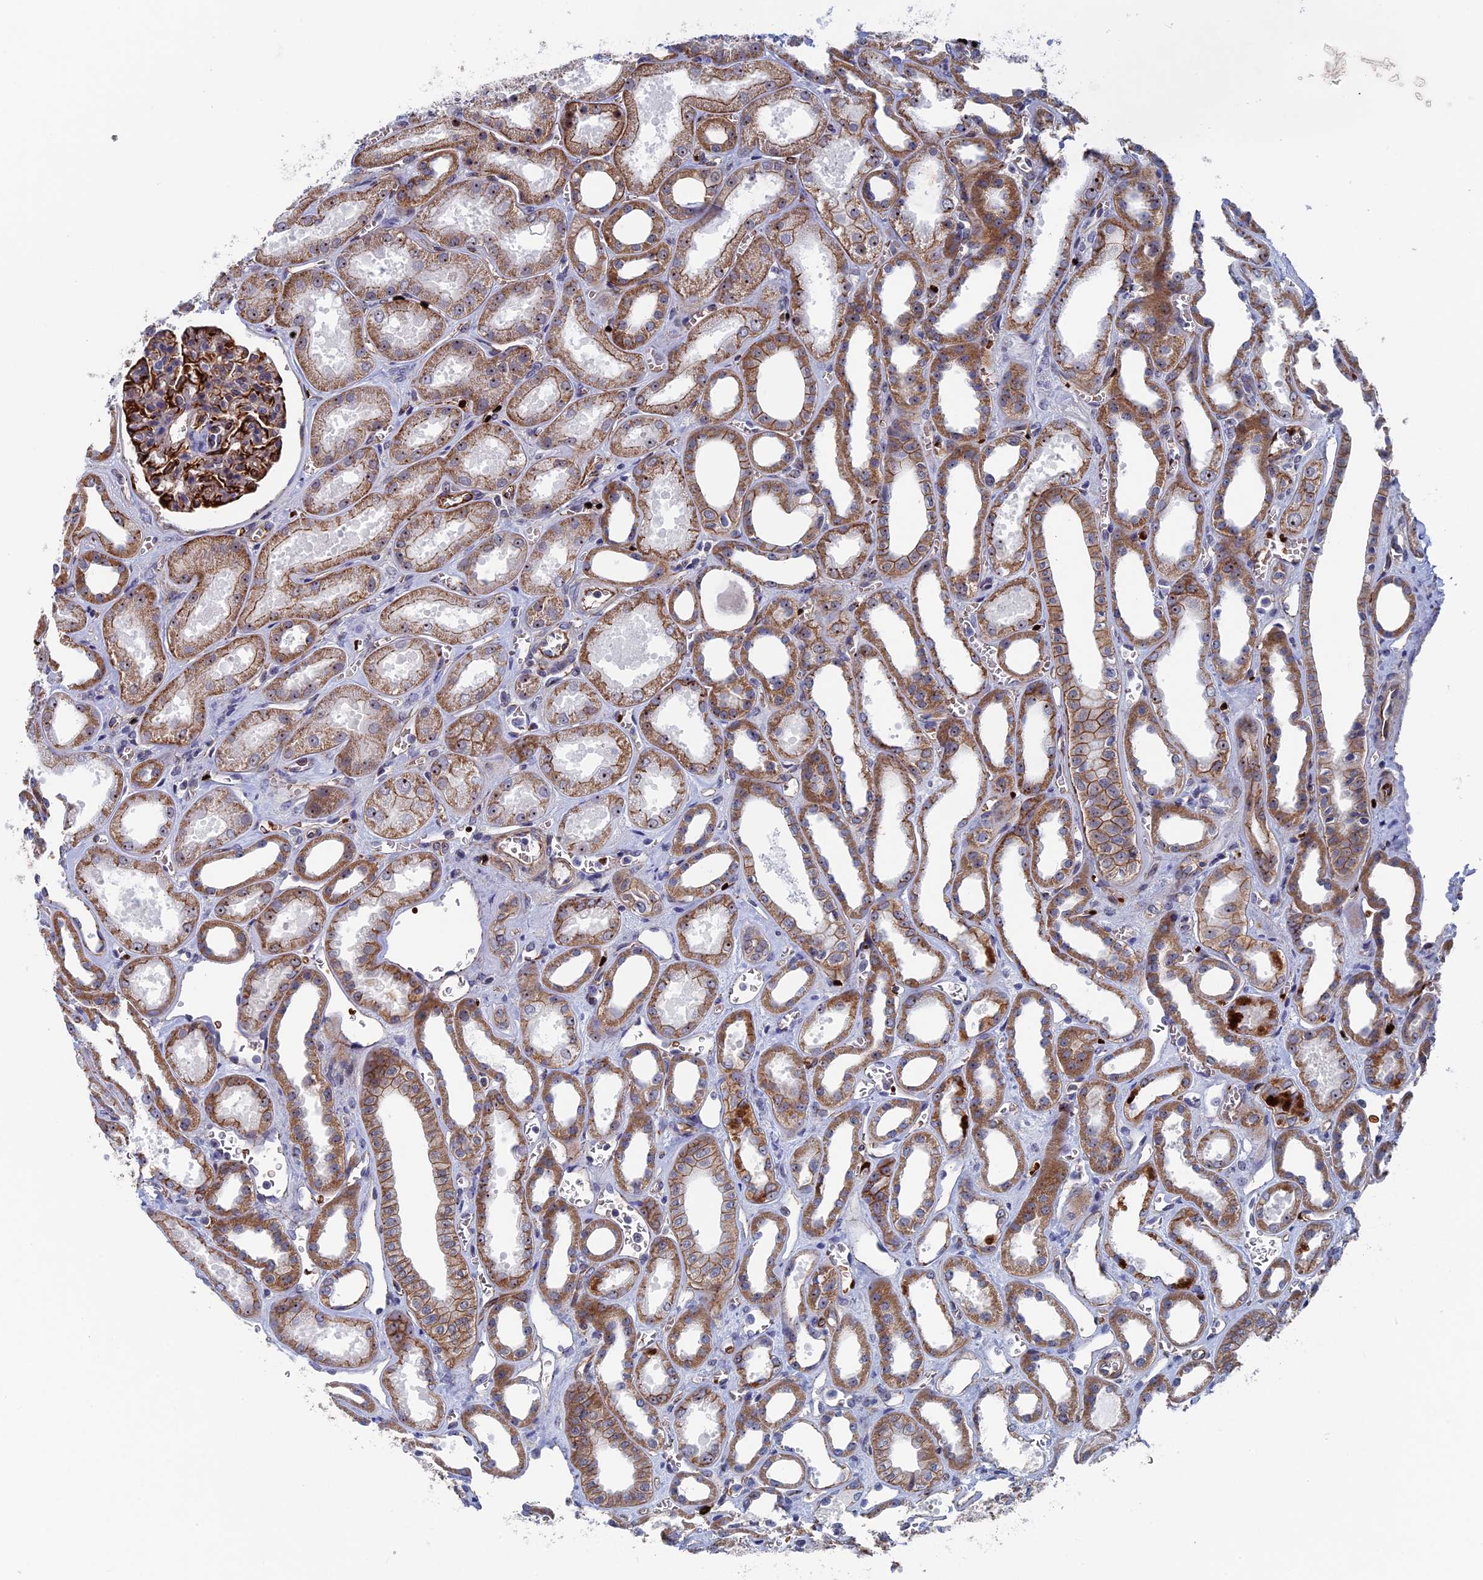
{"staining": {"intensity": "strong", "quantity": ">75%", "location": "cytoplasmic/membranous"}, "tissue": "kidney", "cell_type": "Cells in glomeruli", "image_type": "normal", "snomed": [{"axis": "morphology", "description": "Normal tissue, NOS"}, {"axis": "morphology", "description": "Adenocarcinoma, NOS"}, {"axis": "topography", "description": "Kidney"}], "caption": "Immunohistochemistry (IHC) image of normal kidney: human kidney stained using immunohistochemistry exhibits high levels of strong protein expression localized specifically in the cytoplasmic/membranous of cells in glomeruli, appearing as a cytoplasmic/membranous brown color.", "gene": "EXOSC9", "patient": {"sex": "female", "age": 68}}